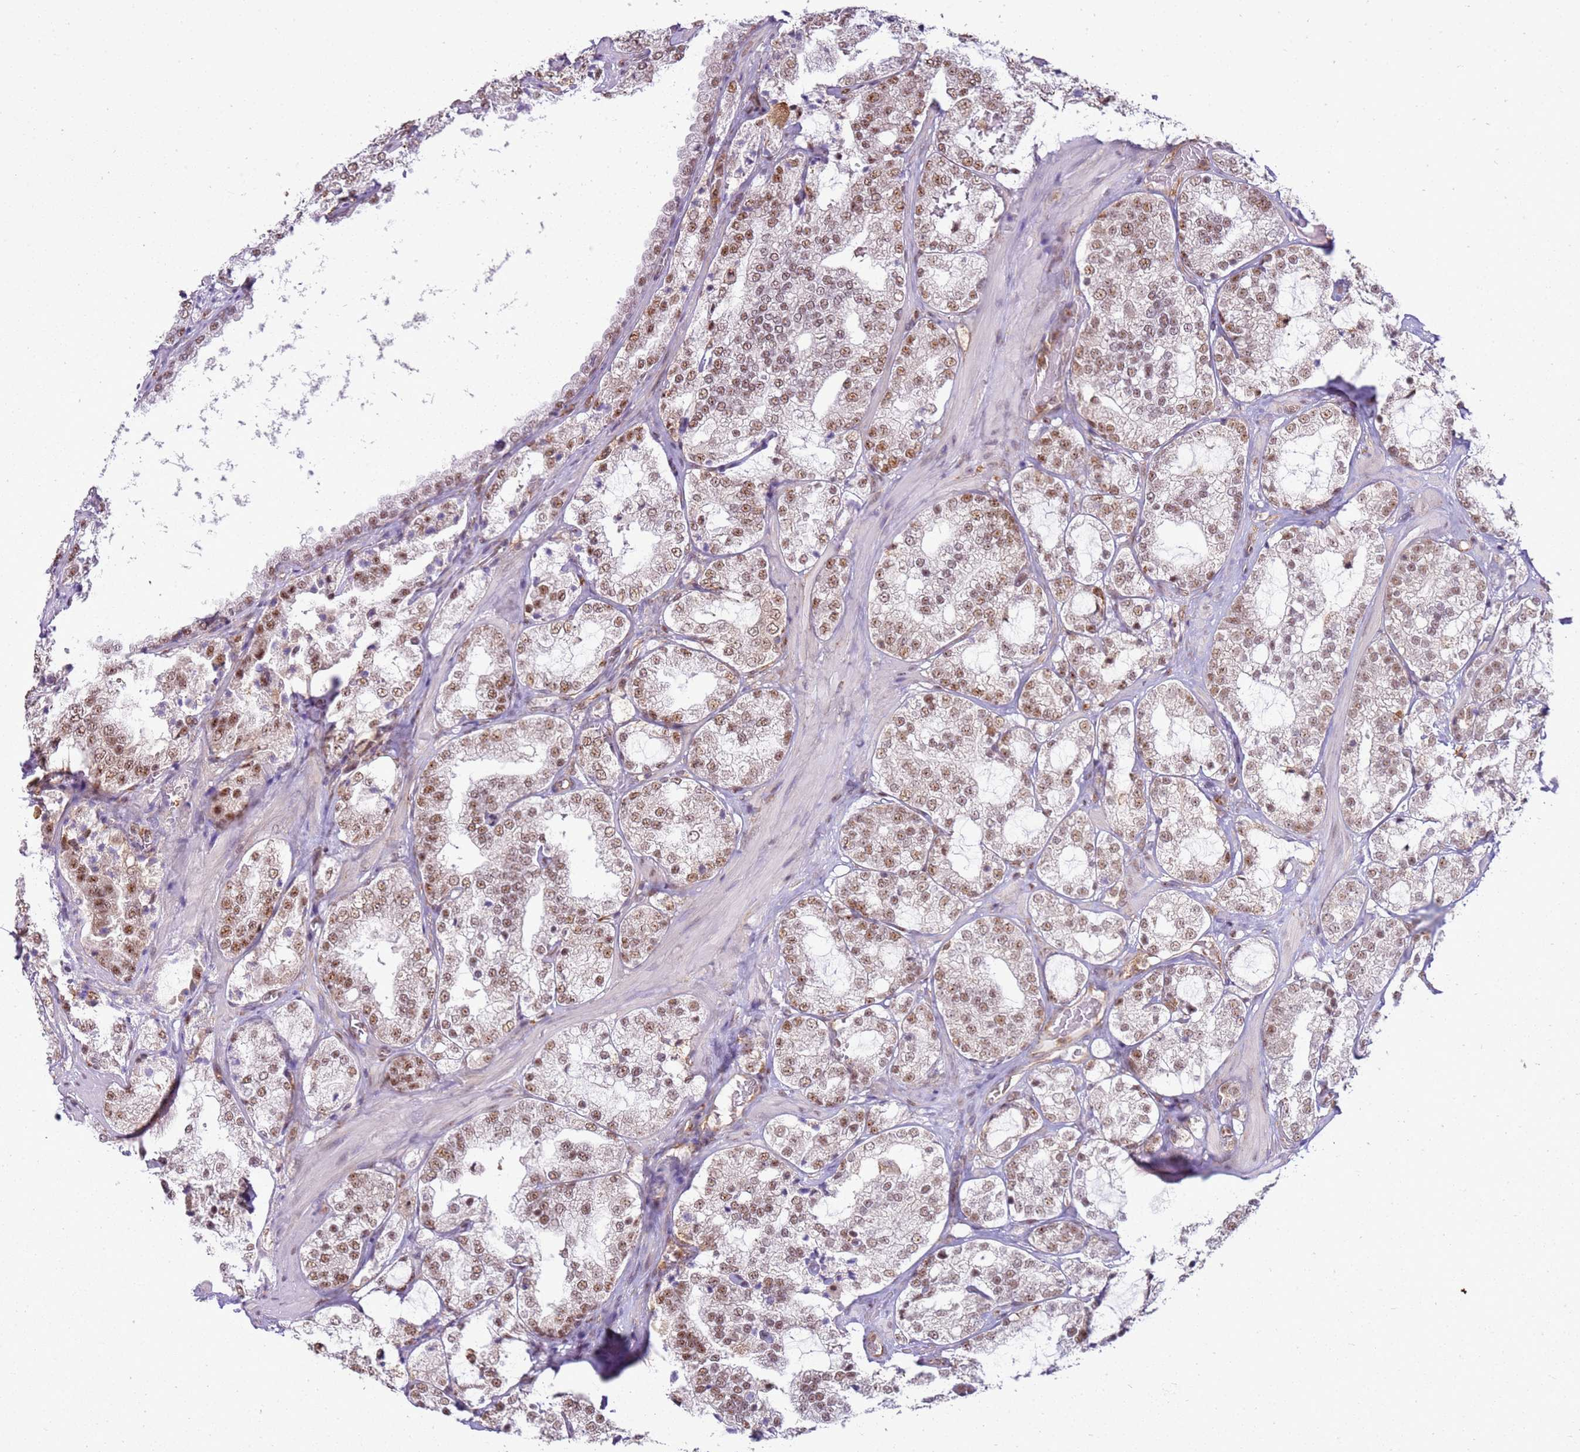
{"staining": {"intensity": "moderate", "quantity": ">75%", "location": "nuclear"}, "tissue": "prostate cancer", "cell_type": "Tumor cells", "image_type": "cancer", "snomed": [{"axis": "morphology", "description": "Adenocarcinoma, High grade"}, {"axis": "topography", "description": "Prostate"}], "caption": "This is a photomicrograph of immunohistochemistry staining of high-grade adenocarcinoma (prostate), which shows moderate staining in the nuclear of tumor cells.", "gene": "GABRE", "patient": {"sex": "male", "age": 64}}